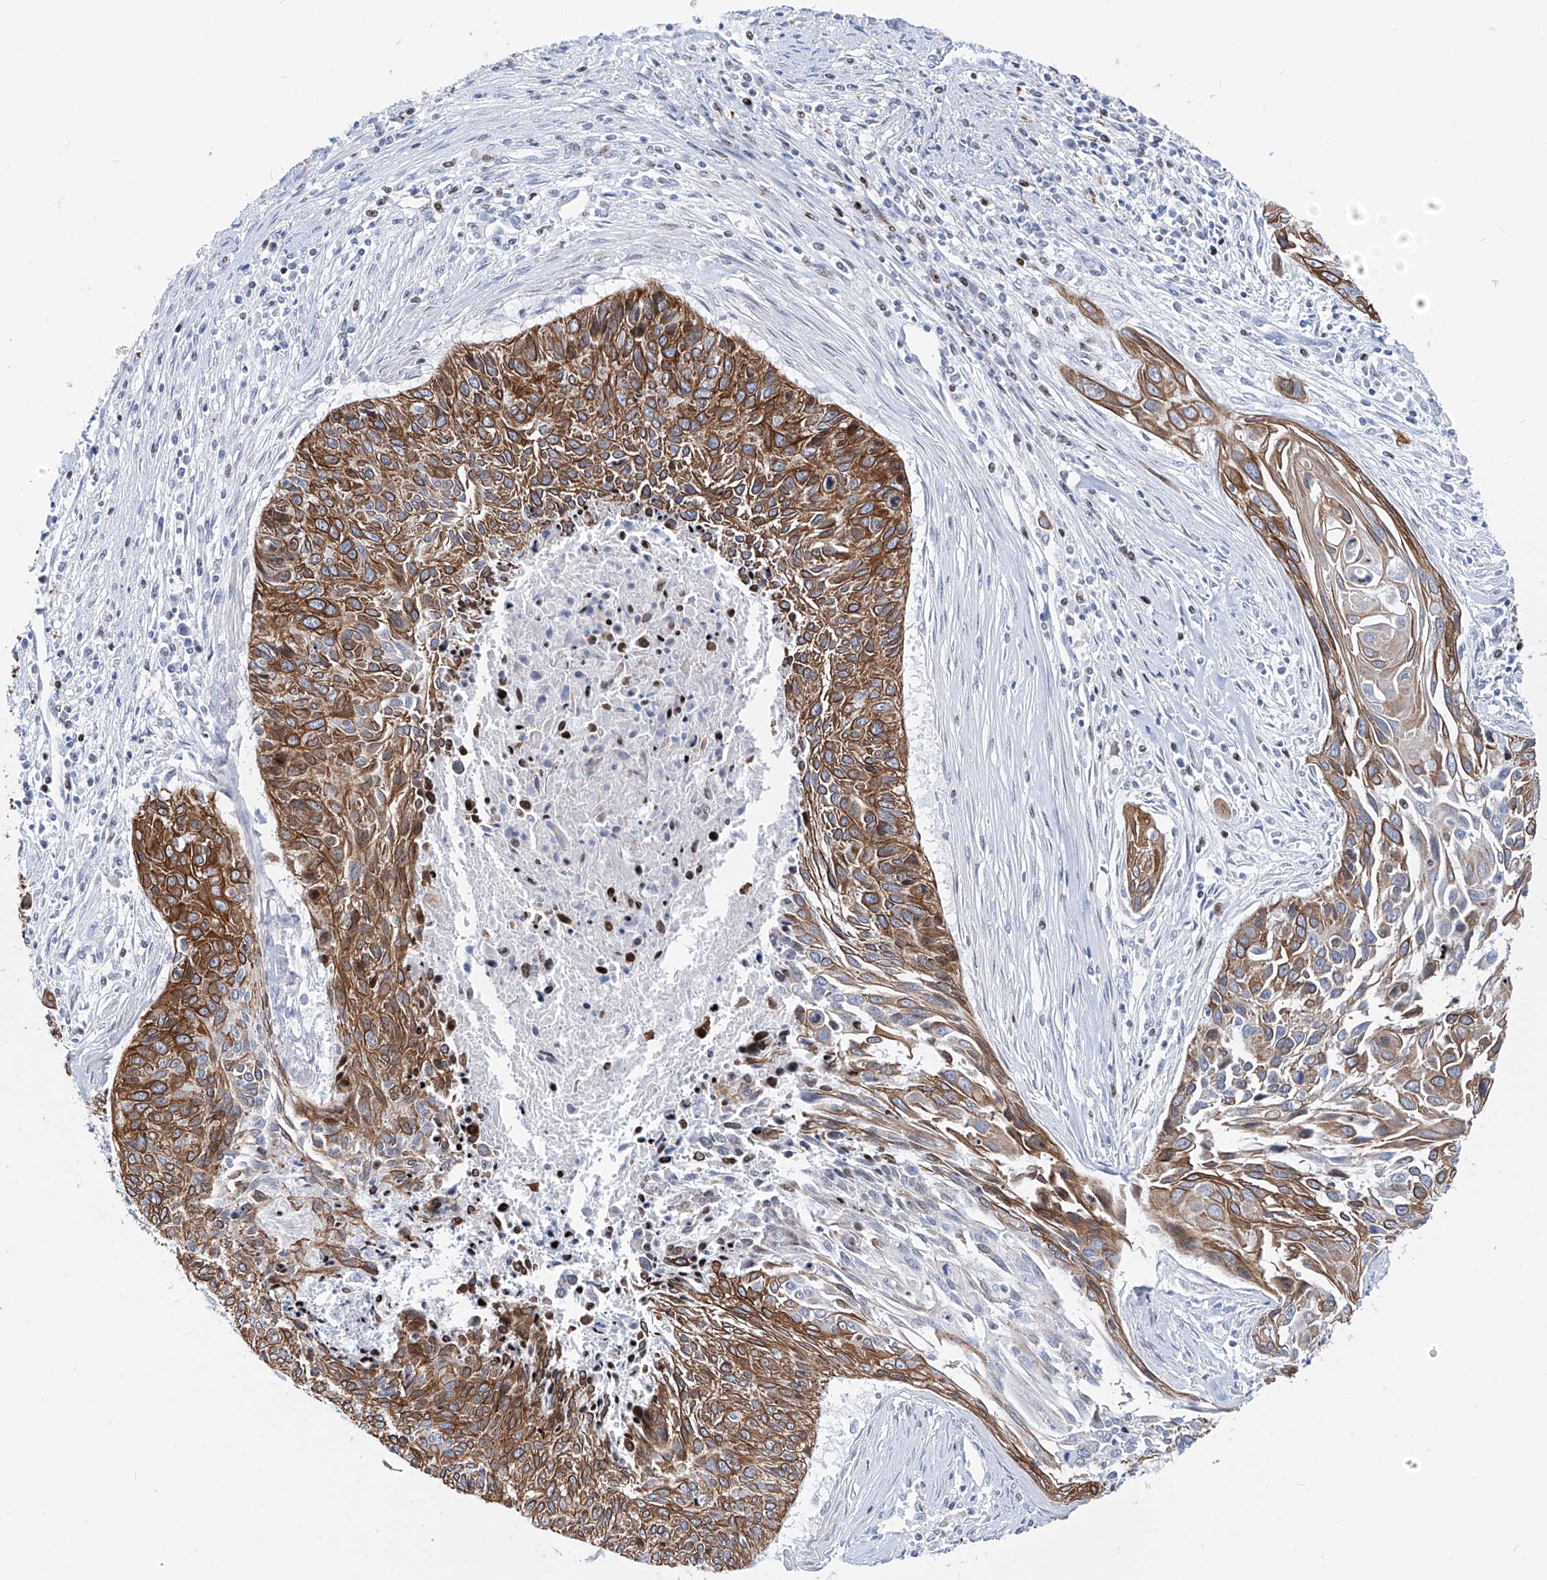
{"staining": {"intensity": "moderate", "quantity": "25%-75%", "location": "cytoplasmic/membranous"}, "tissue": "cervical cancer", "cell_type": "Tumor cells", "image_type": "cancer", "snomed": [{"axis": "morphology", "description": "Squamous cell carcinoma, NOS"}, {"axis": "topography", "description": "Cervix"}], "caption": "Protein expression by immunohistochemistry (IHC) shows moderate cytoplasmic/membranous positivity in approximately 25%-75% of tumor cells in squamous cell carcinoma (cervical).", "gene": "FRS3", "patient": {"sex": "female", "age": 55}}